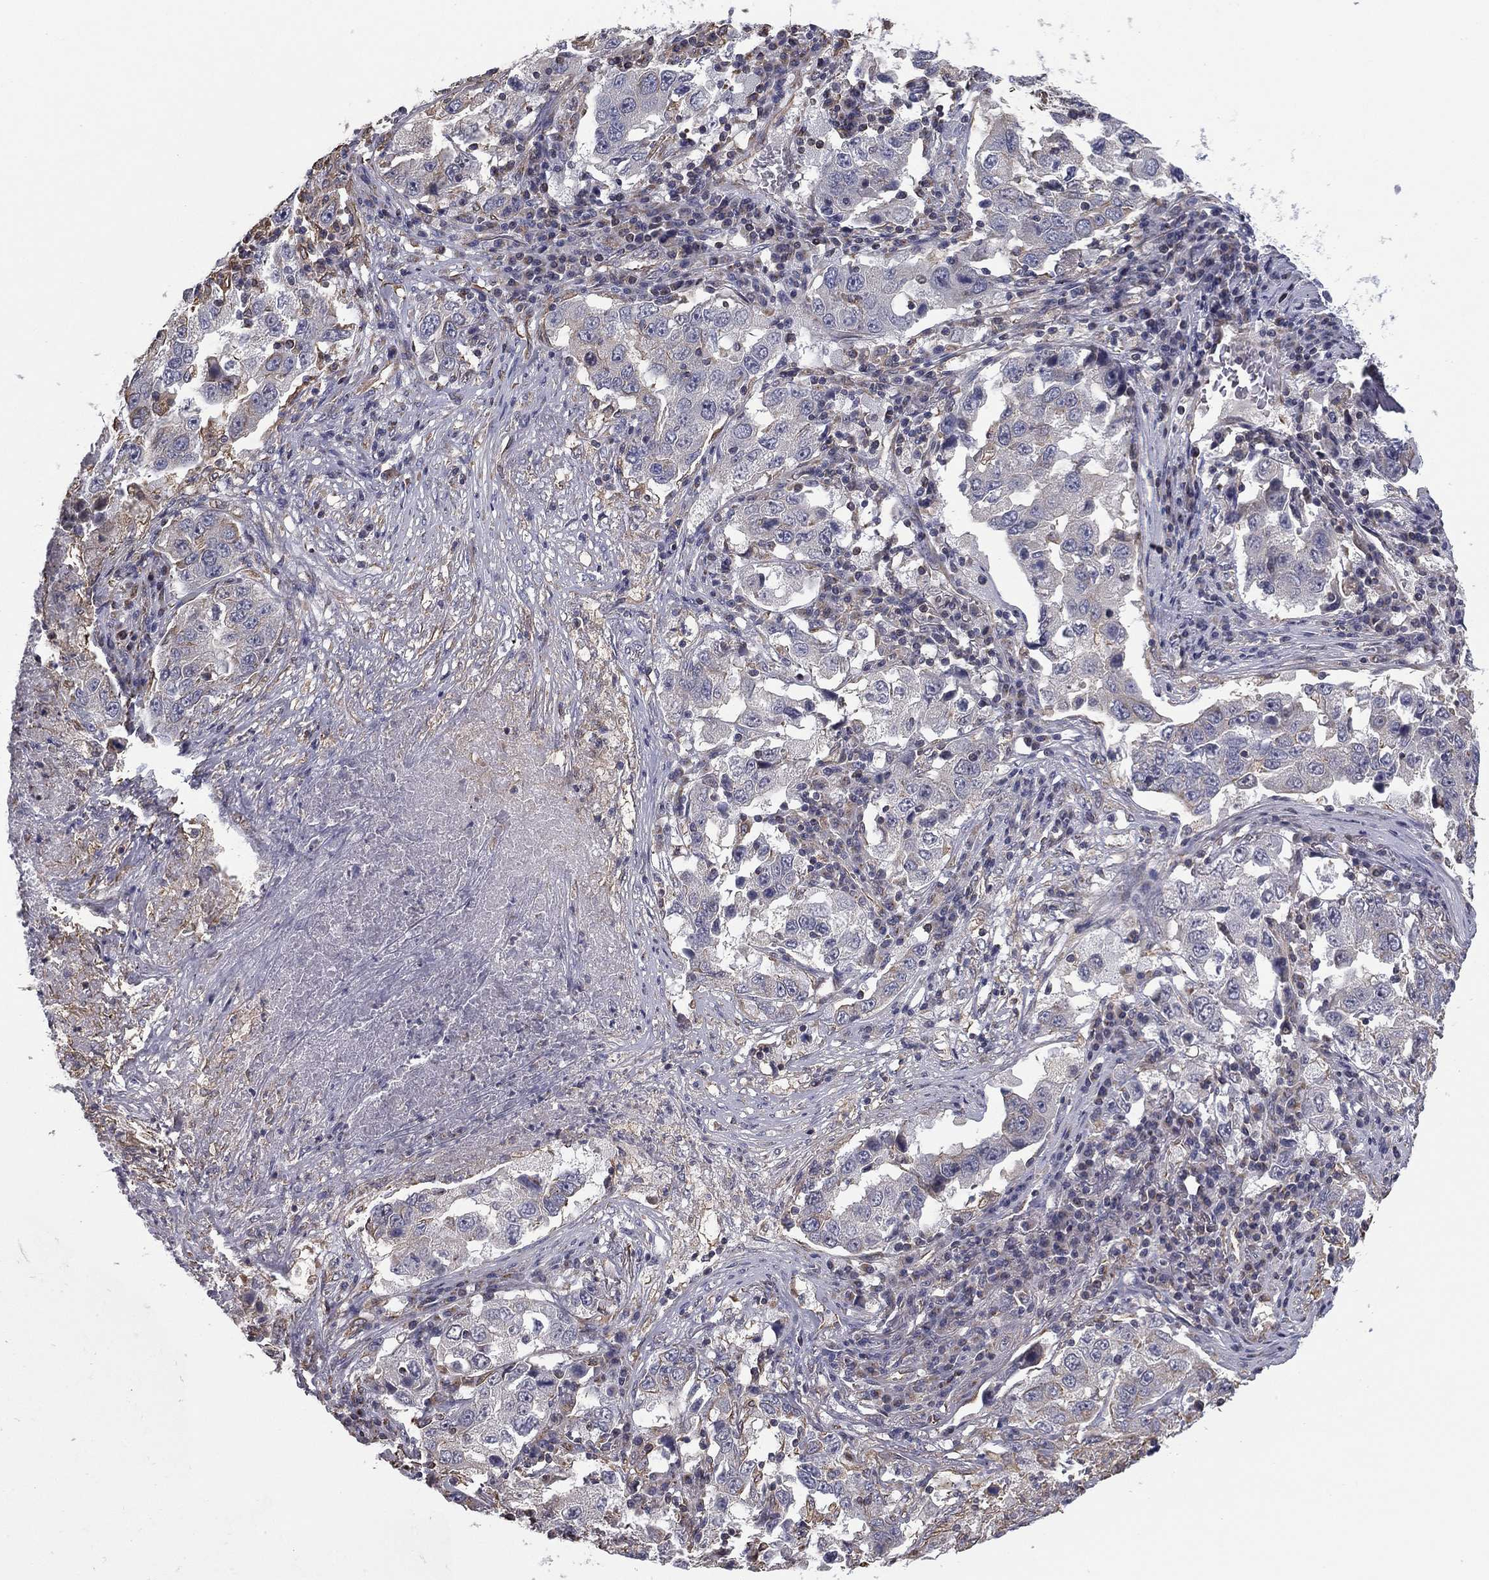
{"staining": {"intensity": "negative", "quantity": "none", "location": "none"}, "tissue": "lung cancer", "cell_type": "Tumor cells", "image_type": "cancer", "snomed": [{"axis": "morphology", "description": "Adenocarcinoma, NOS"}, {"axis": "topography", "description": "Lung"}], "caption": "Immunohistochemistry of lung cancer shows no positivity in tumor cells.", "gene": "SCUBE1", "patient": {"sex": "male", "age": 73}}